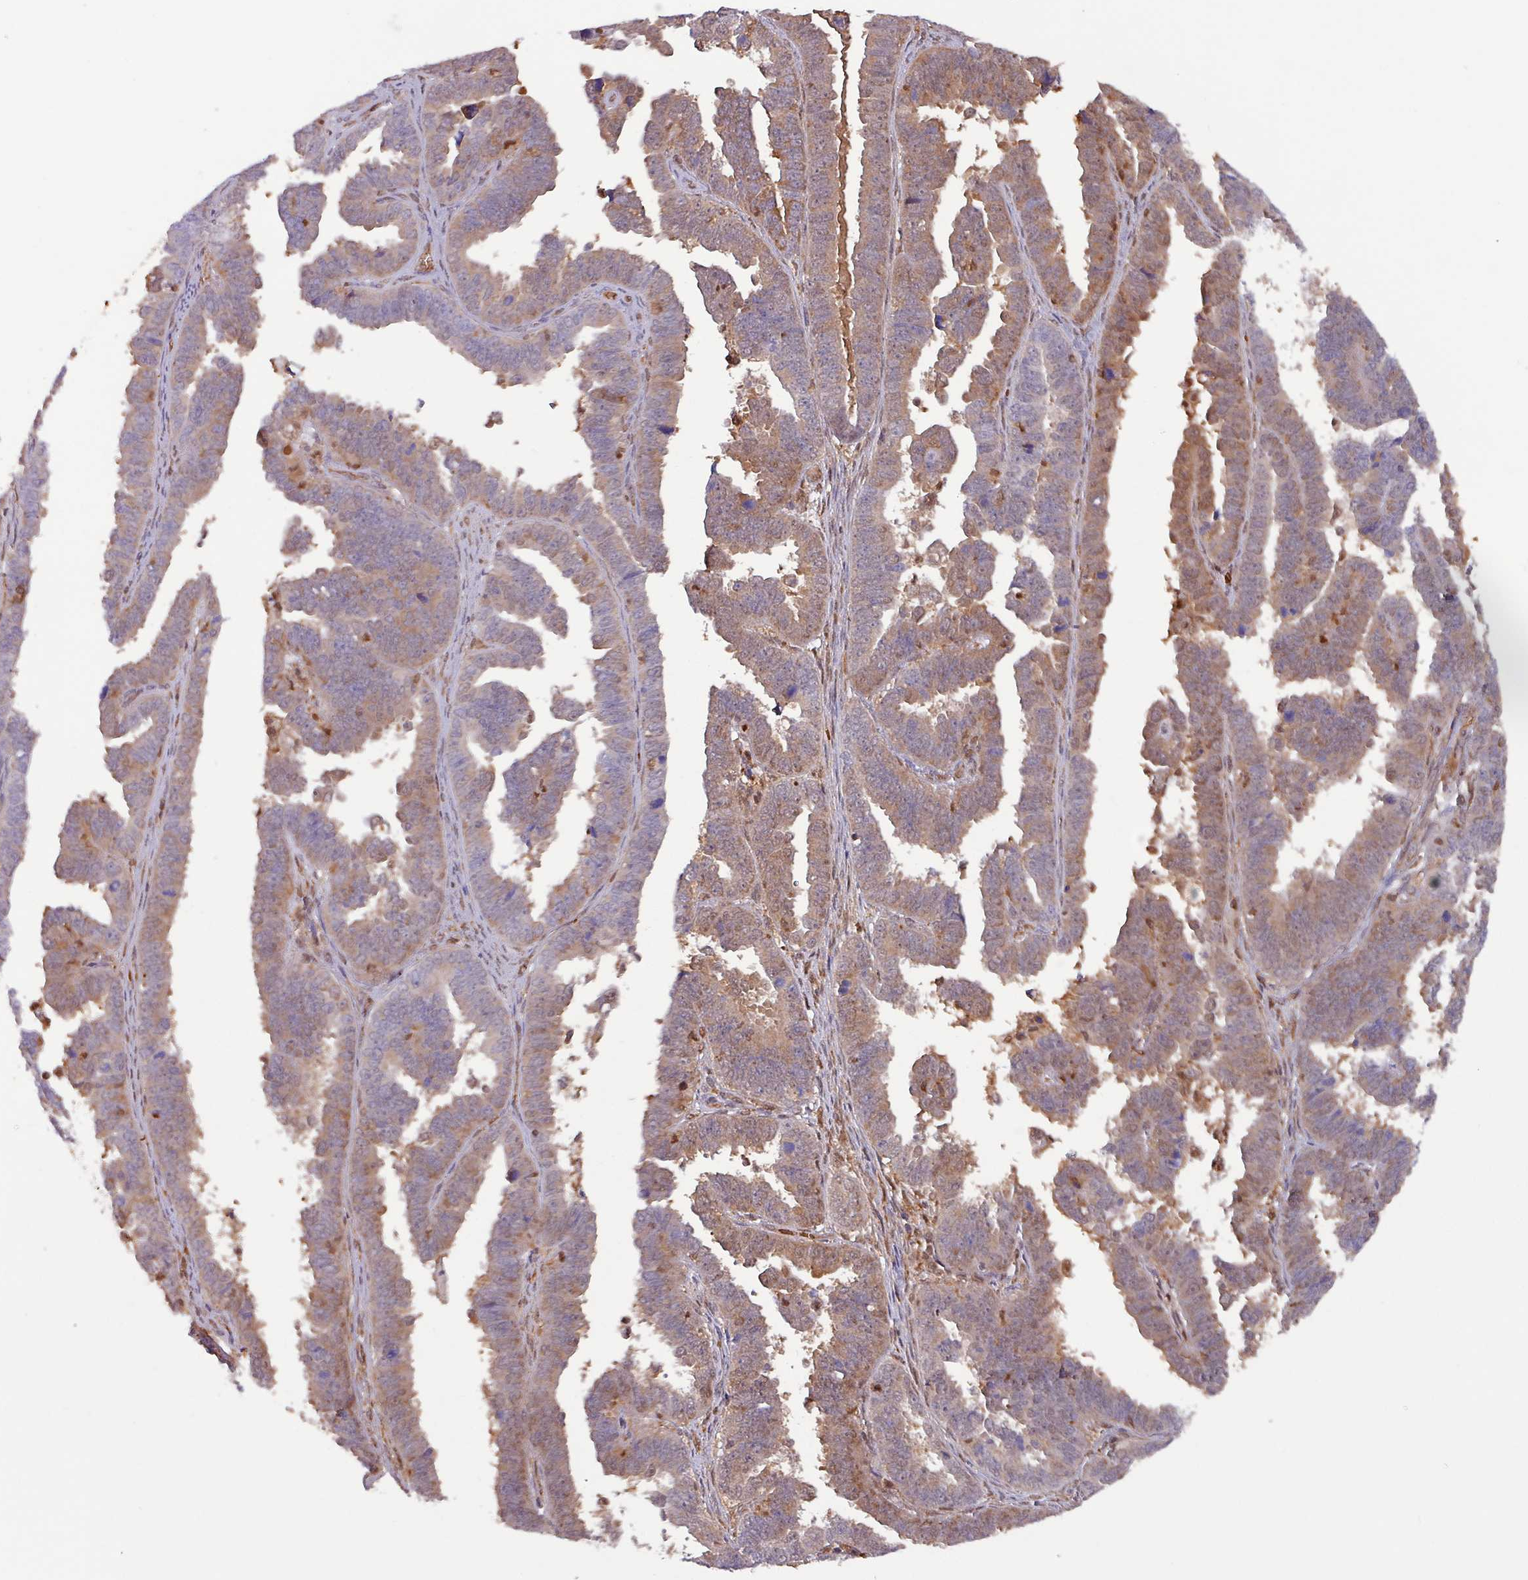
{"staining": {"intensity": "moderate", "quantity": "25%-75%", "location": "cytoplasmic/membranous"}, "tissue": "endometrial cancer", "cell_type": "Tumor cells", "image_type": "cancer", "snomed": [{"axis": "morphology", "description": "Adenocarcinoma, NOS"}, {"axis": "topography", "description": "Endometrium"}], "caption": "A micrograph of endometrial adenocarcinoma stained for a protein exhibits moderate cytoplasmic/membranous brown staining in tumor cells.", "gene": "PSMB8", "patient": {"sex": "female", "age": 75}}